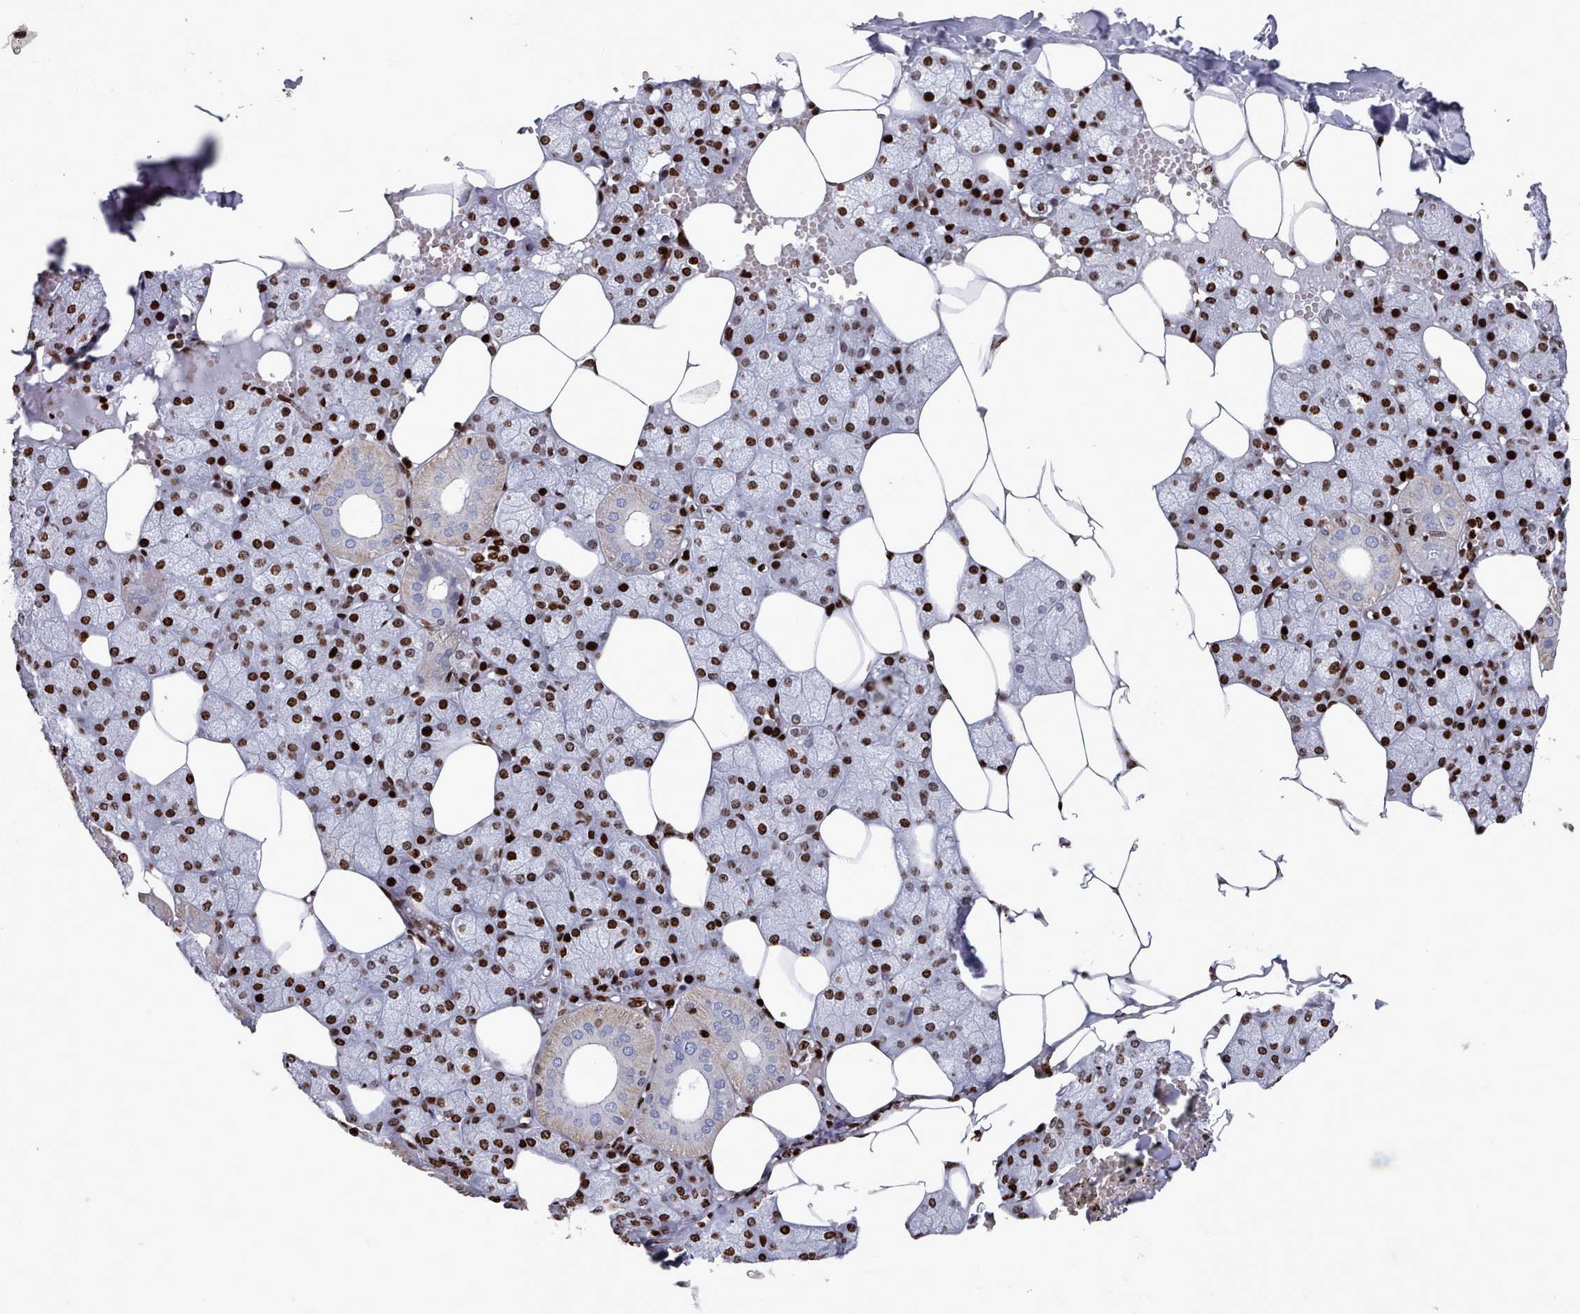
{"staining": {"intensity": "strong", "quantity": ">75%", "location": "nuclear"}, "tissue": "salivary gland", "cell_type": "Glandular cells", "image_type": "normal", "snomed": [{"axis": "morphology", "description": "Normal tissue, NOS"}, {"axis": "topography", "description": "Salivary gland"}], "caption": "Immunohistochemistry micrograph of normal salivary gland stained for a protein (brown), which exhibits high levels of strong nuclear staining in about >75% of glandular cells.", "gene": "PCDHB11", "patient": {"sex": "male", "age": 62}}